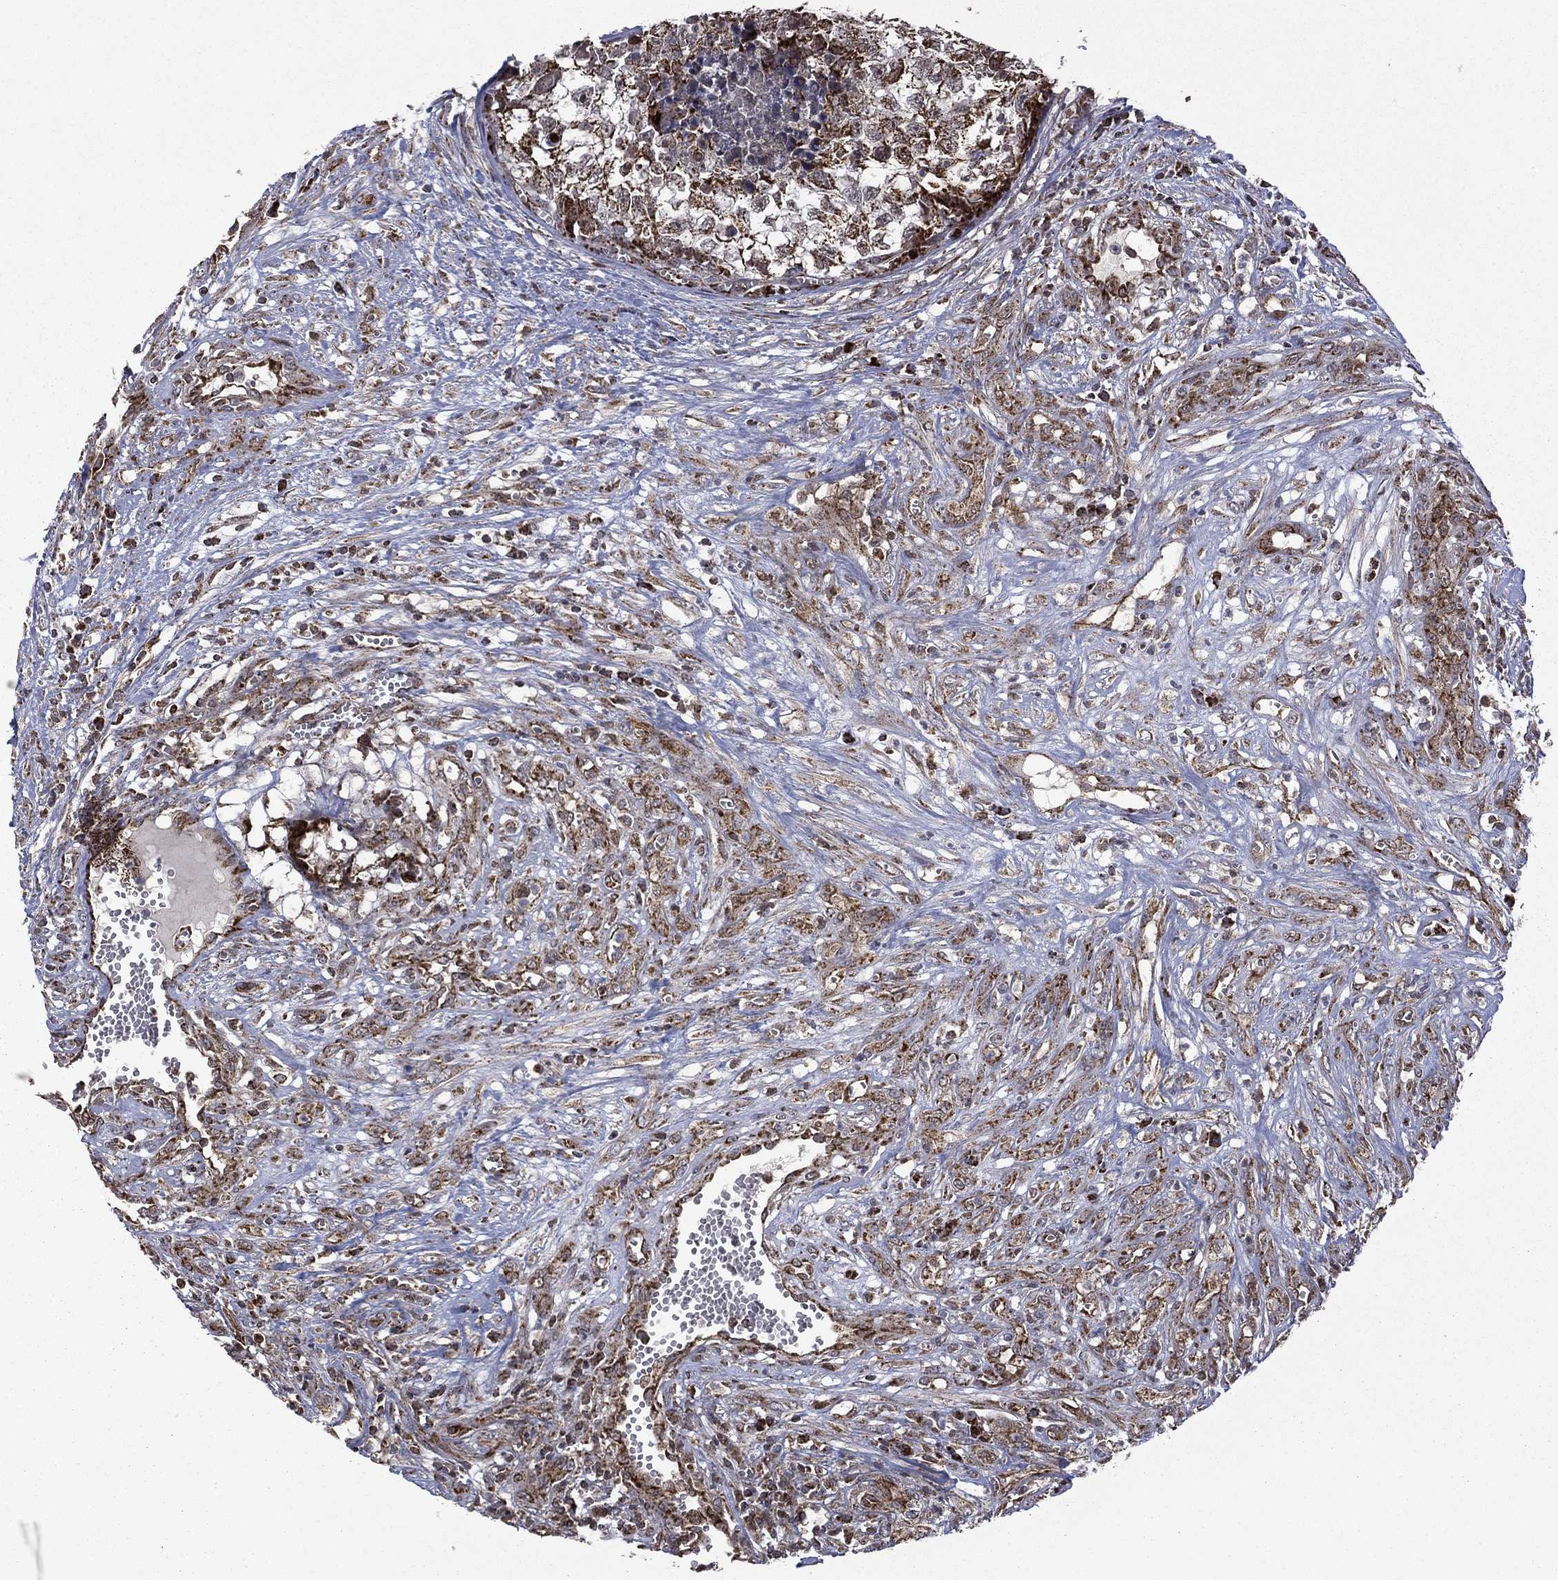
{"staining": {"intensity": "strong", "quantity": "25%-75%", "location": "cytoplasmic/membranous"}, "tissue": "testis cancer", "cell_type": "Tumor cells", "image_type": "cancer", "snomed": [{"axis": "morphology", "description": "Seminoma, NOS"}, {"axis": "morphology", "description": "Carcinoma, Embryonal, NOS"}, {"axis": "topography", "description": "Testis"}], "caption": "Brown immunohistochemical staining in testis cancer demonstrates strong cytoplasmic/membranous positivity in about 25%-75% of tumor cells.", "gene": "GIMAP6", "patient": {"sex": "male", "age": 22}}